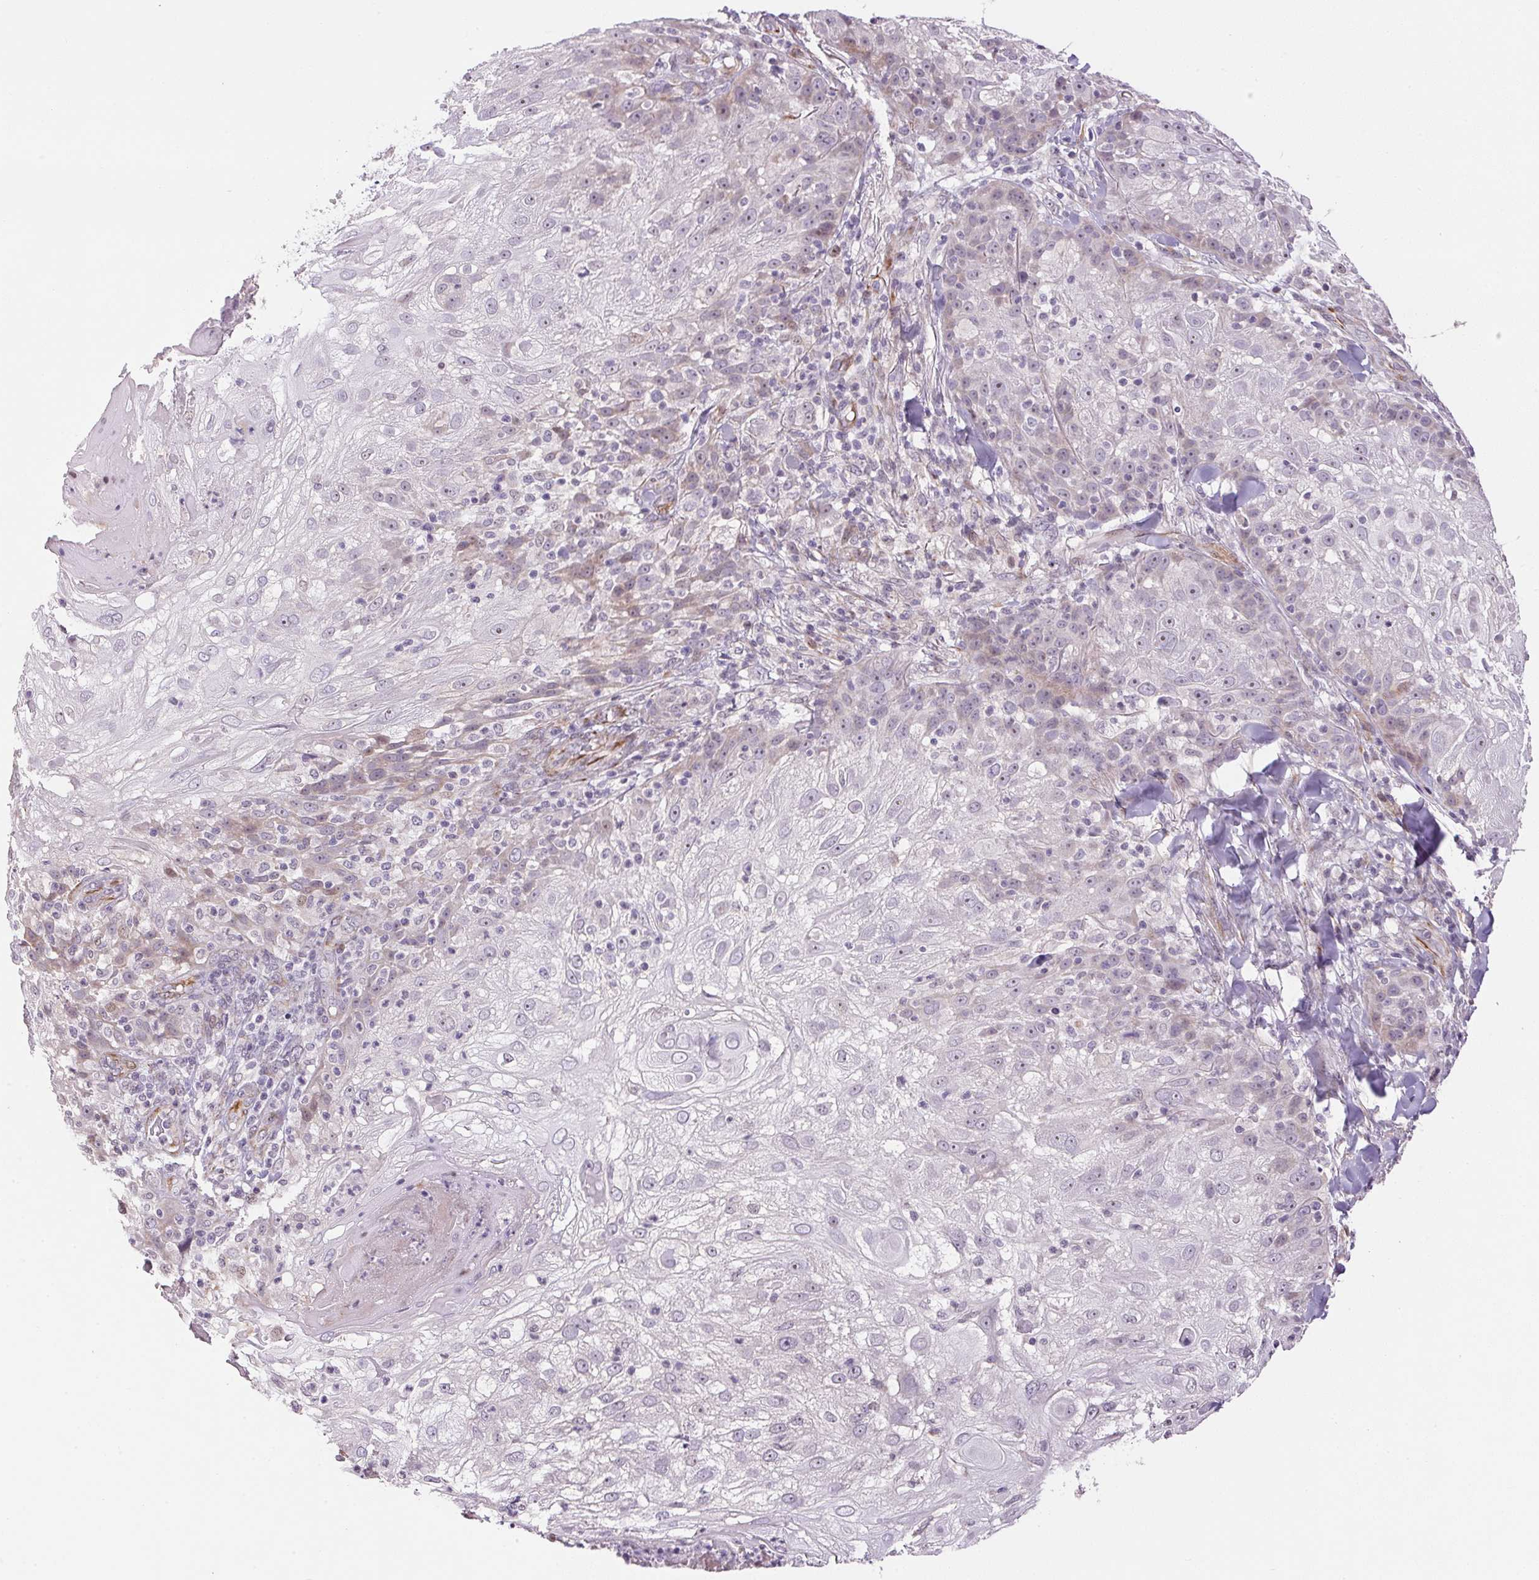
{"staining": {"intensity": "negative", "quantity": "none", "location": "none"}, "tissue": "skin cancer", "cell_type": "Tumor cells", "image_type": "cancer", "snomed": [{"axis": "morphology", "description": "Normal tissue, NOS"}, {"axis": "morphology", "description": "Squamous cell carcinoma, NOS"}, {"axis": "topography", "description": "Skin"}], "caption": "A histopathology image of skin cancer stained for a protein reveals no brown staining in tumor cells.", "gene": "GYG2", "patient": {"sex": "female", "age": 83}}